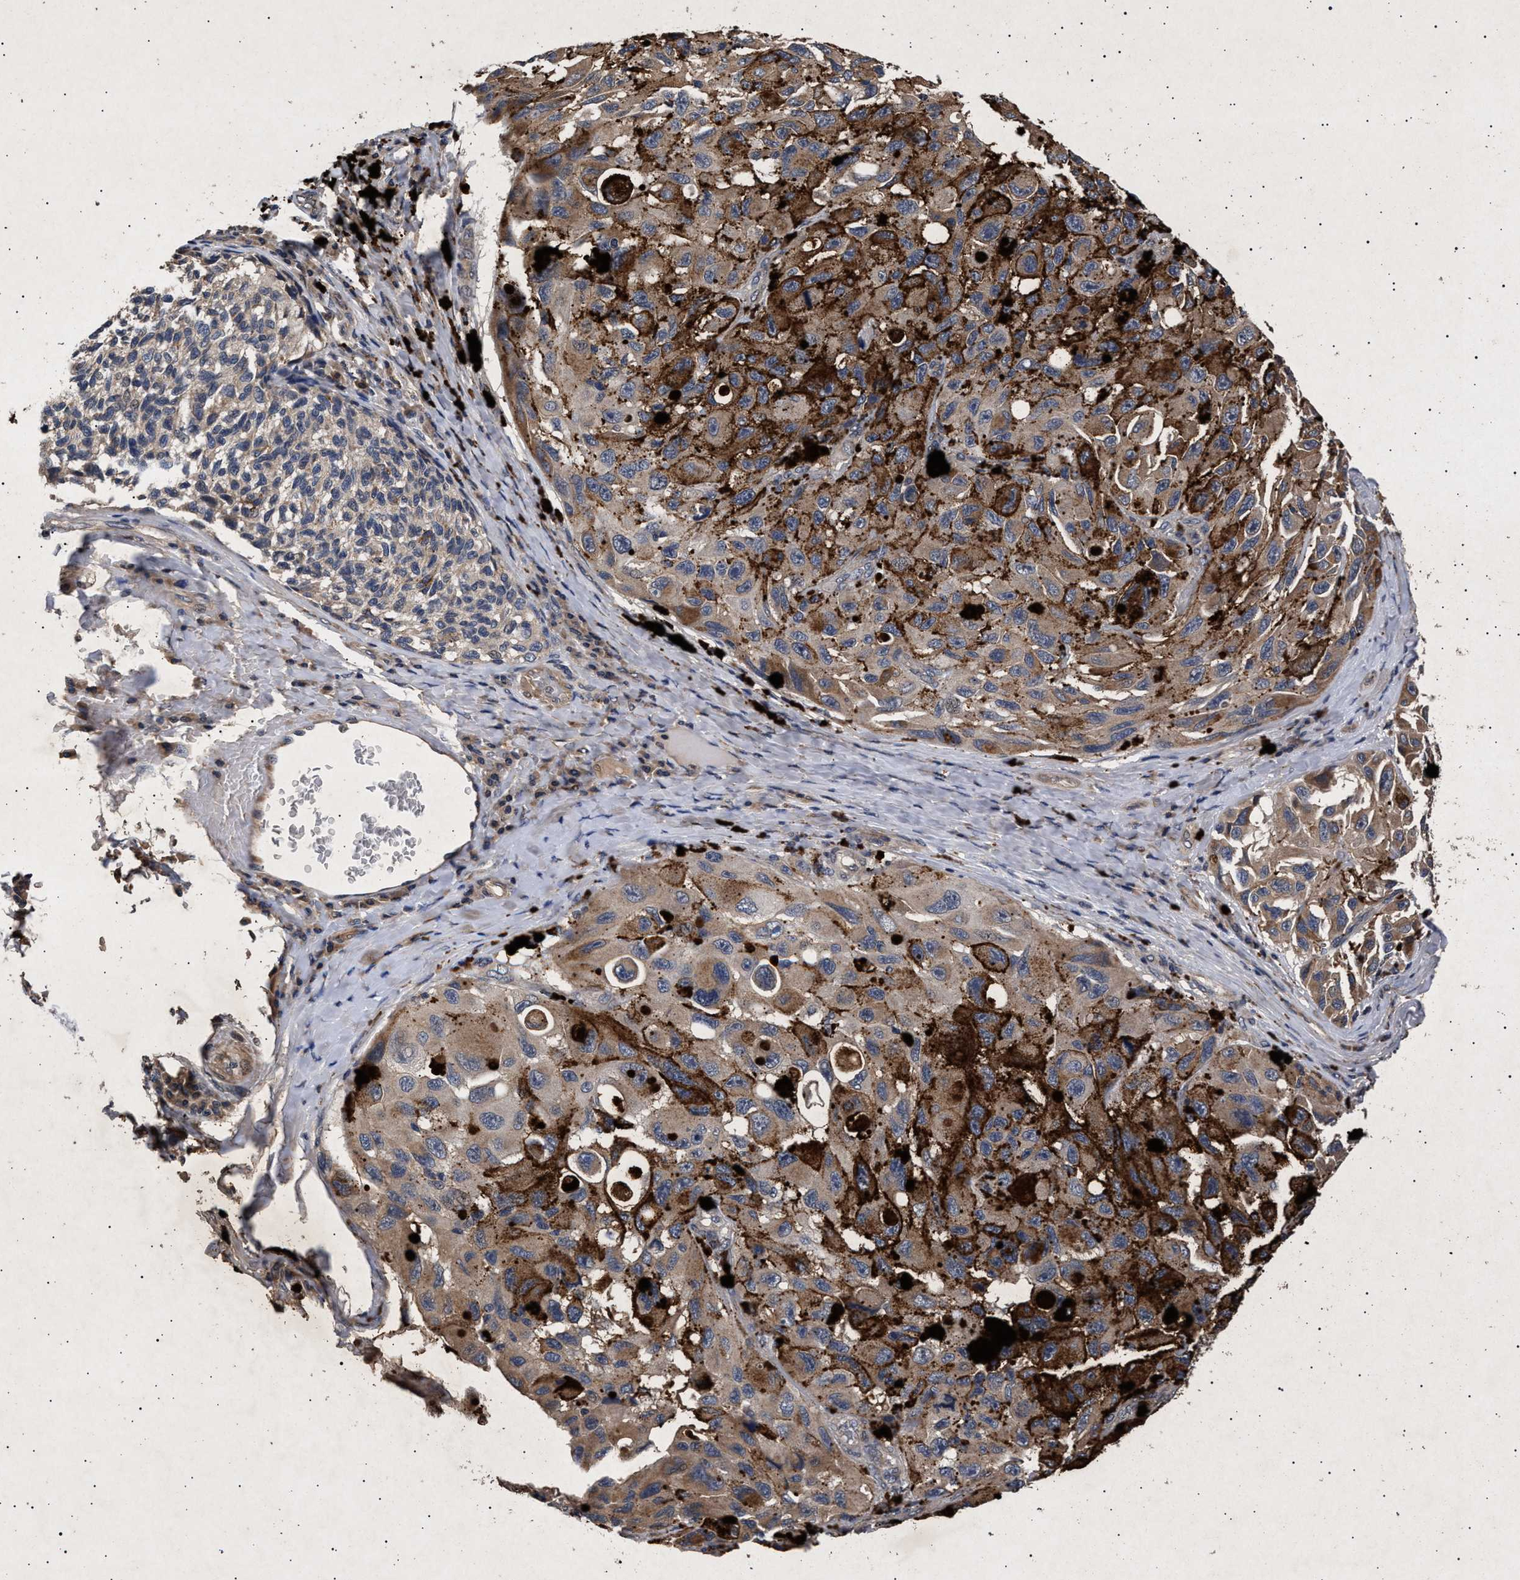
{"staining": {"intensity": "moderate", "quantity": ">75%", "location": "cytoplasmic/membranous"}, "tissue": "melanoma", "cell_type": "Tumor cells", "image_type": "cancer", "snomed": [{"axis": "morphology", "description": "Malignant melanoma, NOS"}, {"axis": "topography", "description": "Skin"}], "caption": "DAB immunohistochemical staining of human melanoma shows moderate cytoplasmic/membranous protein positivity in about >75% of tumor cells.", "gene": "ITGB5", "patient": {"sex": "female", "age": 73}}